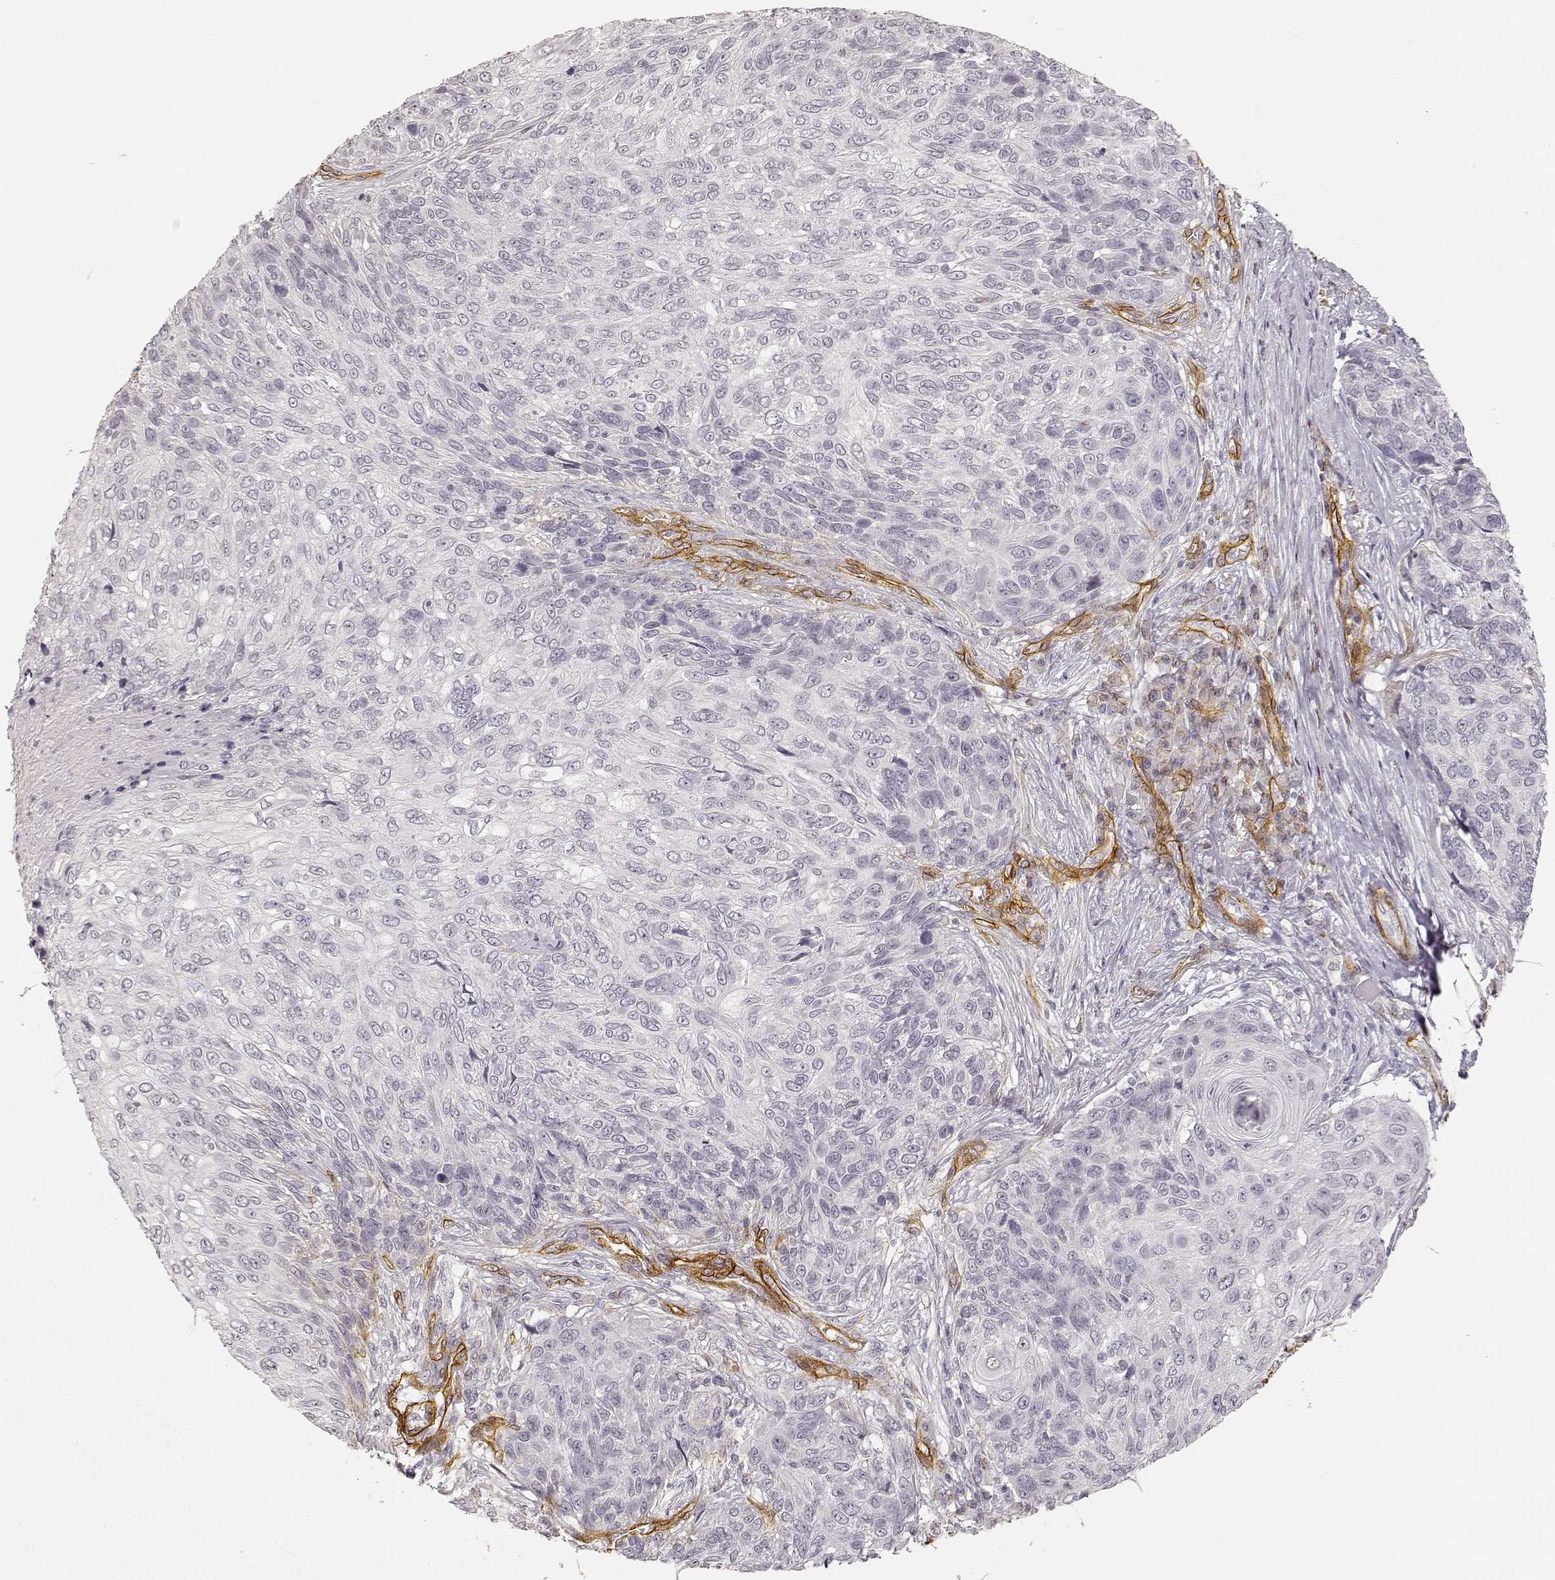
{"staining": {"intensity": "negative", "quantity": "none", "location": "none"}, "tissue": "skin cancer", "cell_type": "Tumor cells", "image_type": "cancer", "snomed": [{"axis": "morphology", "description": "Squamous cell carcinoma, NOS"}, {"axis": "topography", "description": "Skin"}], "caption": "High magnification brightfield microscopy of squamous cell carcinoma (skin) stained with DAB (3,3'-diaminobenzidine) (brown) and counterstained with hematoxylin (blue): tumor cells show no significant expression.", "gene": "LAMA4", "patient": {"sex": "male", "age": 92}}